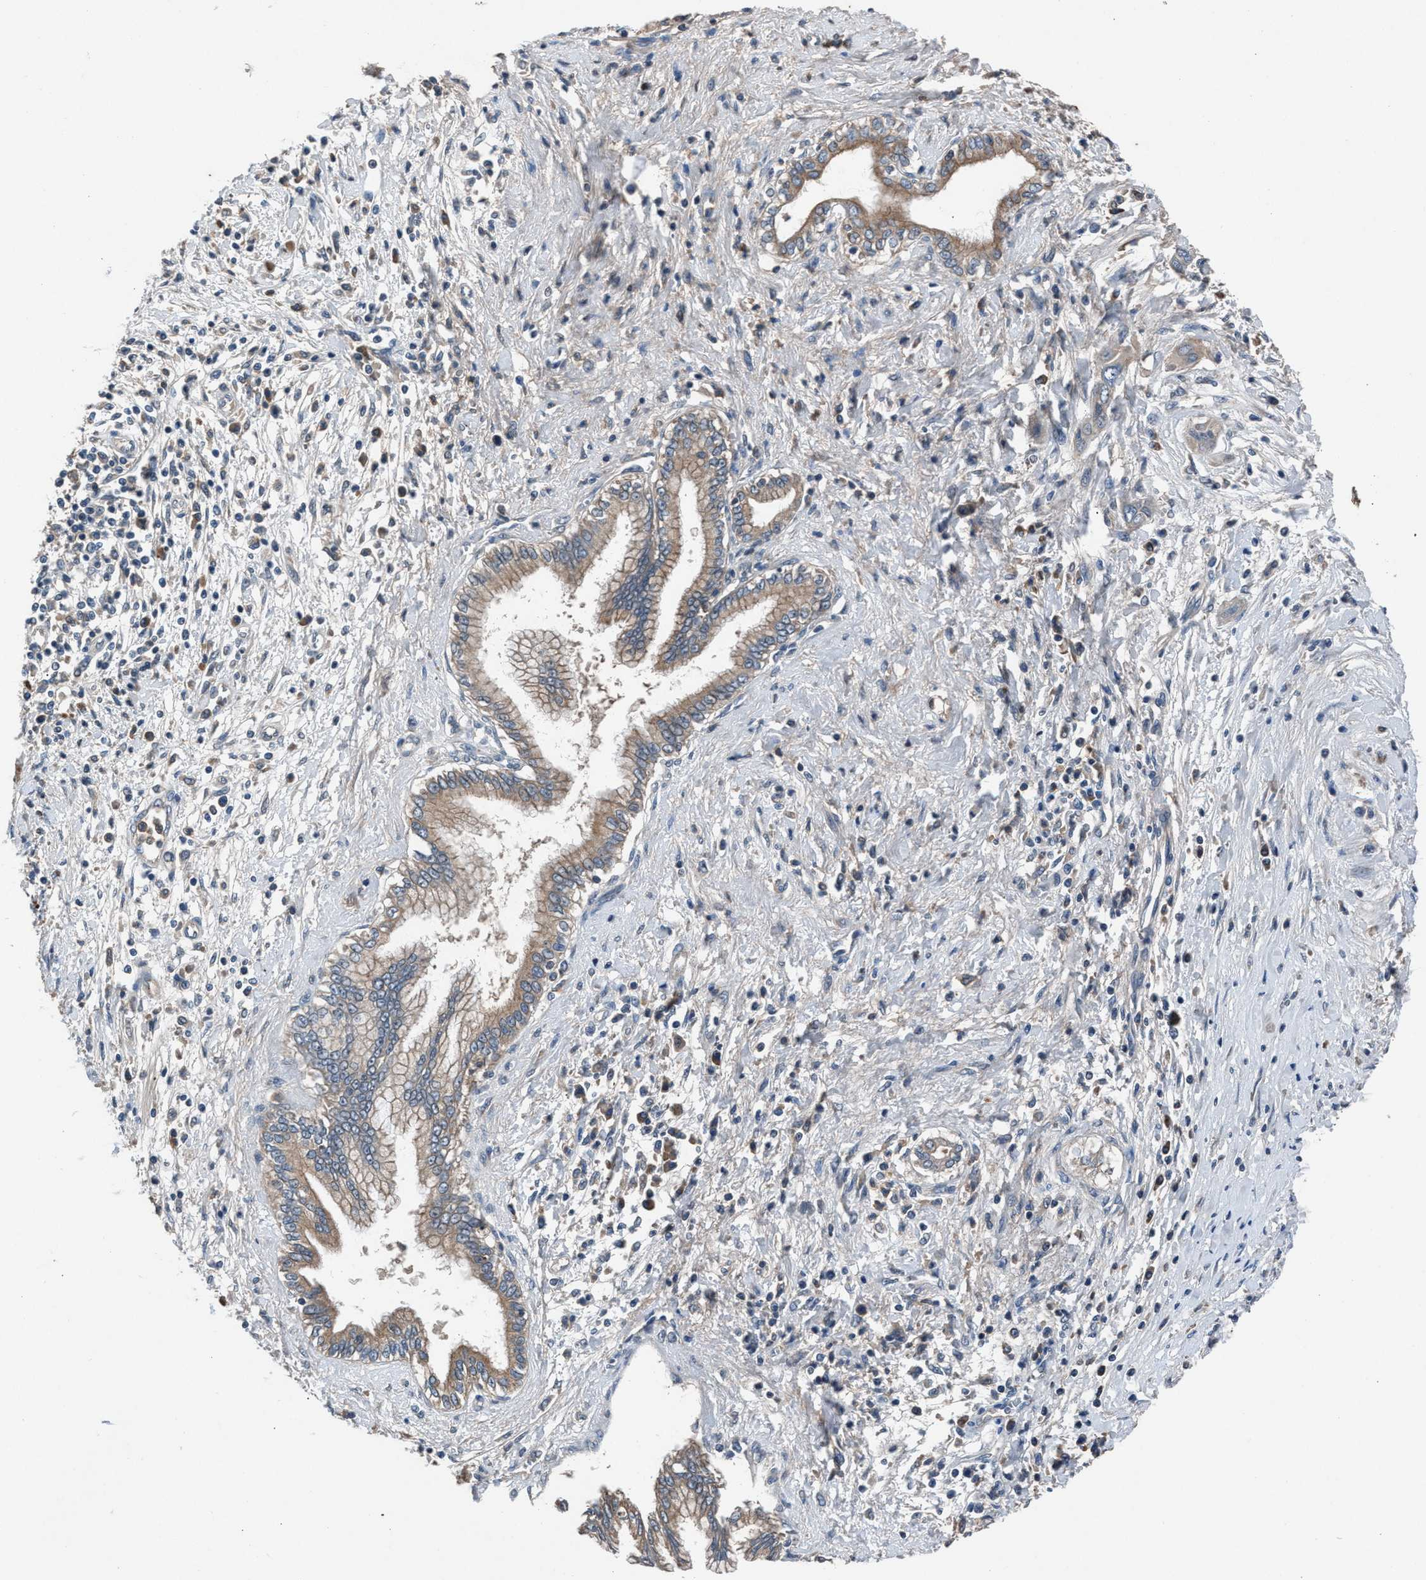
{"staining": {"intensity": "weak", "quantity": ">75%", "location": "cytoplasmic/membranous"}, "tissue": "pancreatic cancer", "cell_type": "Tumor cells", "image_type": "cancer", "snomed": [{"axis": "morphology", "description": "Adenocarcinoma, NOS"}, {"axis": "topography", "description": "Pancreas"}], "caption": "Protein staining of pancreatic cancer (adenocarcinoma) tissue shows weak cytoplasmic/membranous expression in about >75% of tumor cells.", "gene": "PRXL2C", "patient": {"sex": "male", "age": 58}}